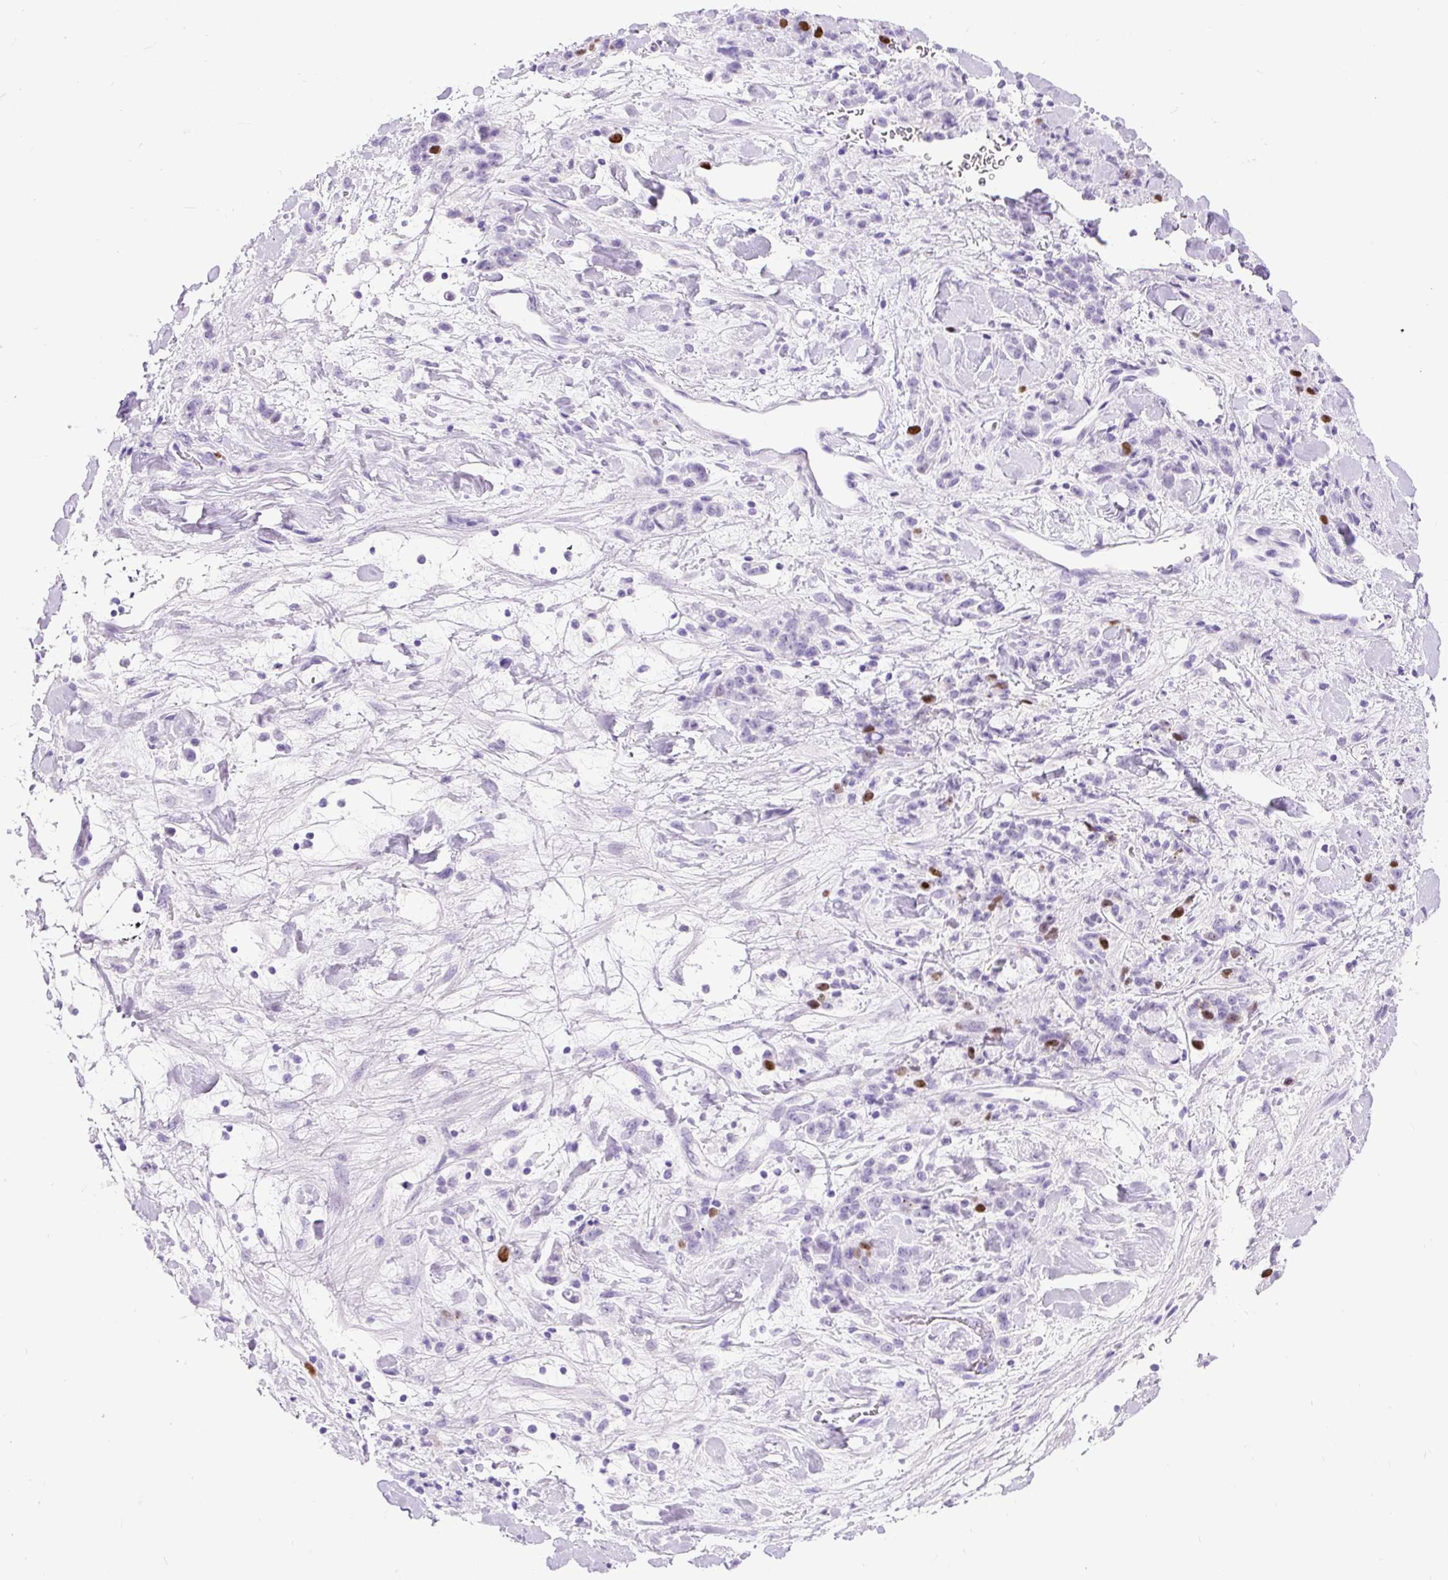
{"staining": {"intensity": "moderate", "quantity": "<25%", "location": "nuclear"}, "tissue": "stomach cancer", "cell_type": "Tumor cells", "image_type": "cancer", "snomed": [{"axis": "morphology", "description": "Normal tissue, NOS"}, {"axis": "morphology", "description": "Adenocarcinoma, NOS"}, {"axis": "topography", "description": "Stomach"}], "caption": "Human adenocarcinoma (stomach) stained with a protein marker exhibits moderate staining in tumor cells.", "gene": "RACGAP1", "patient": {"sex": "male", "age": 82}}